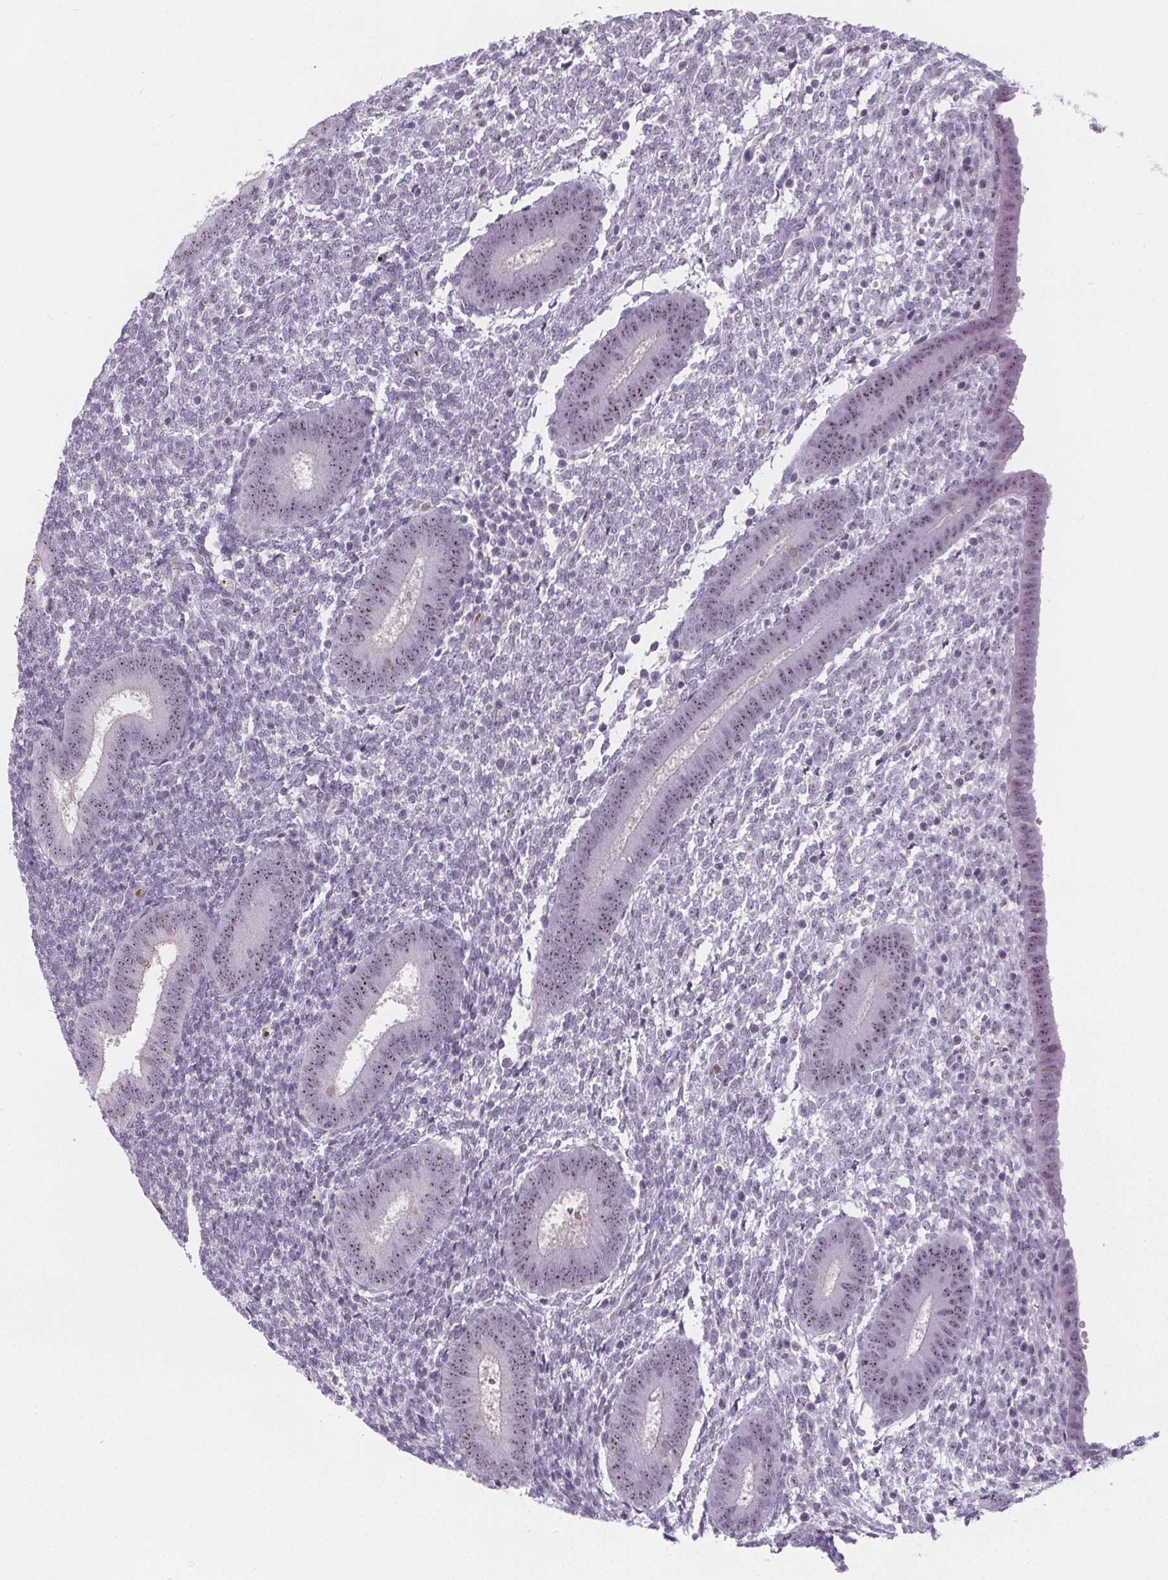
{"staining": {"intensity": "negative", "quantity": "none", "location": "none"}, "tissue": "endometrium", "cell_type": "Cells in endometrial stroma", "image_type": "normal", "snomed": [{"axis": "morphology", "description": "Normal tissue, NOS"}, {"axis": "topography", "description": "Endometrium"}], "caption": "Cells in endometrial stroma show no significant staining in benign endometrium. Brightfield microscopy of immunohistochemistry (IHC) stained with DAB (3,3'-diaminobenzidine) (brown) and hematoxylin (blue), captured at high magnification.", "gene": "NOLC1", "patient": {"sex": "female", "age": 25}}